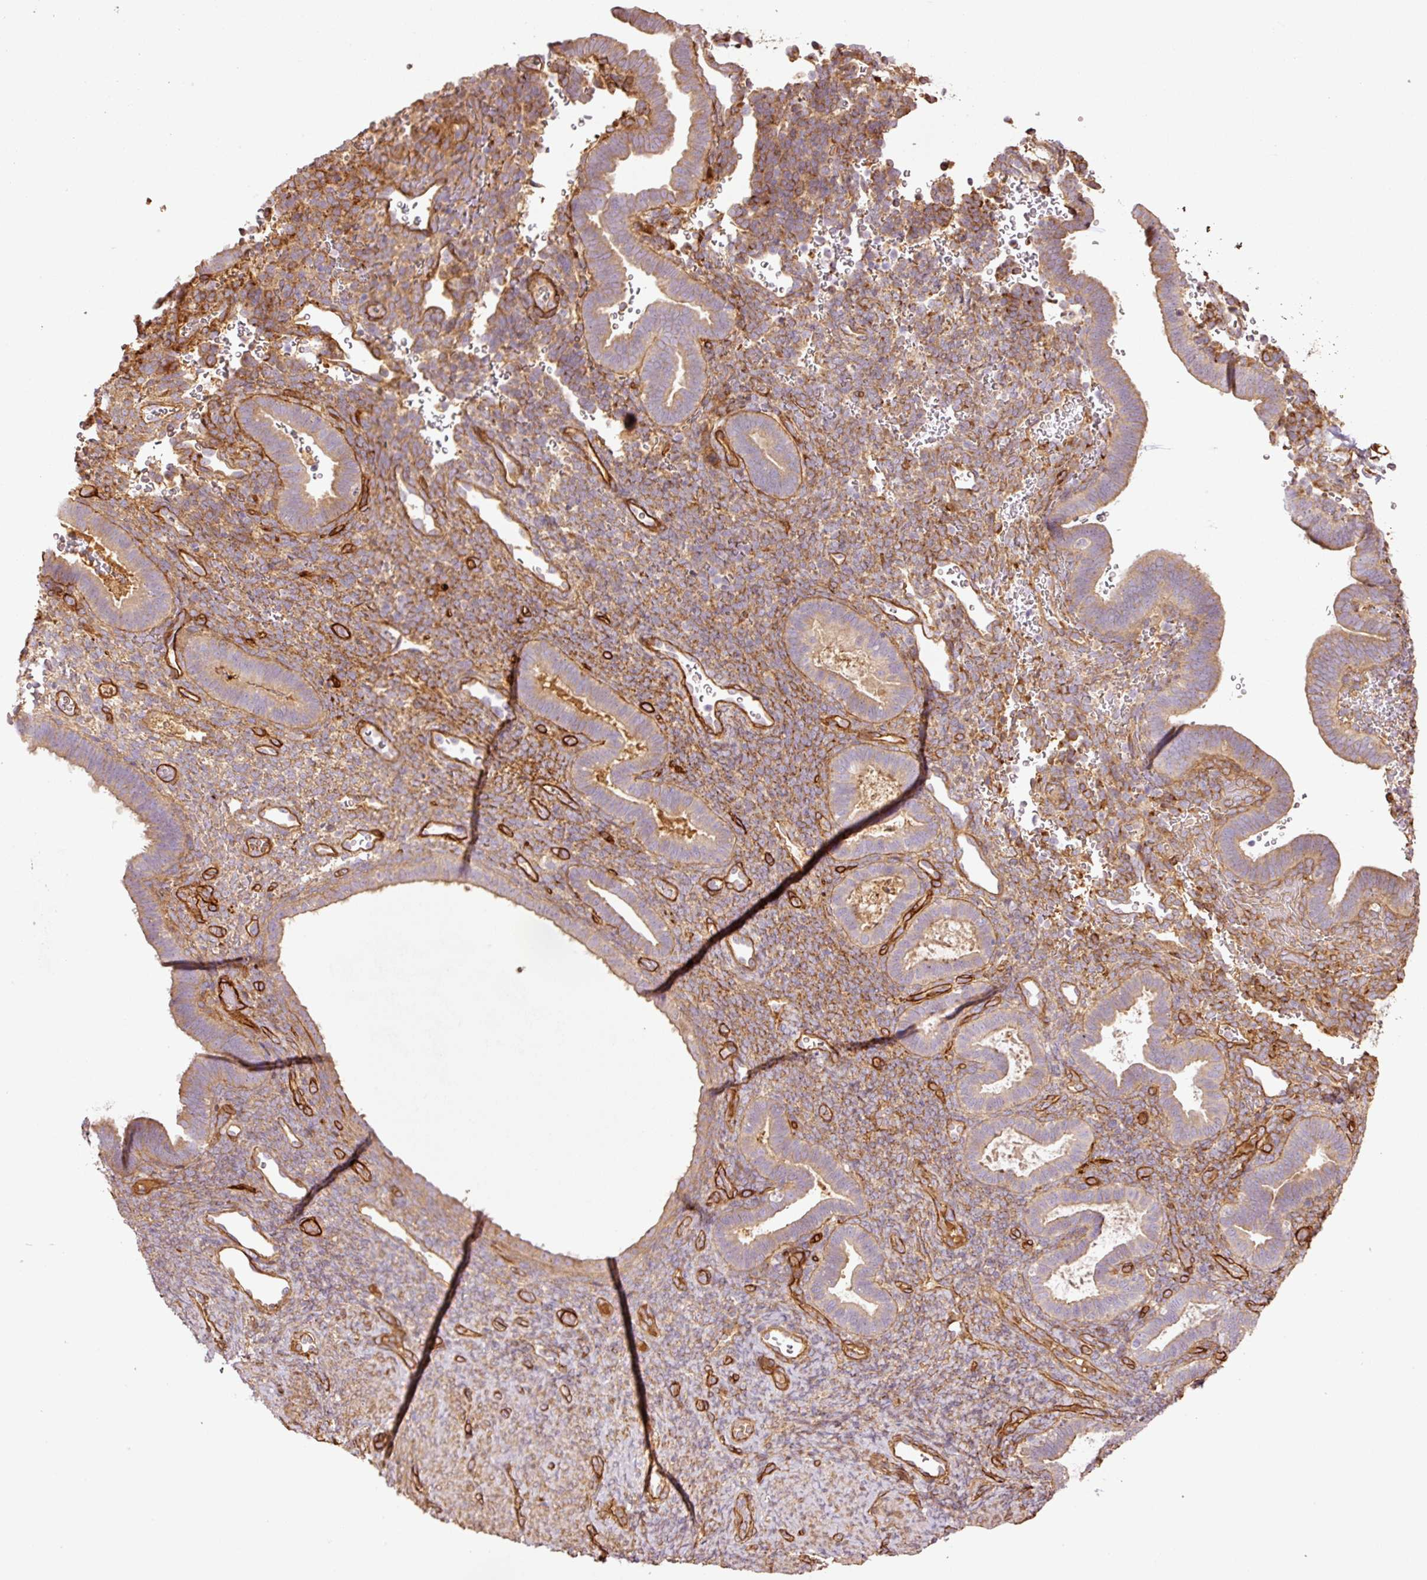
{"staining": {"intensity": "moderate", "quantity": ">75%", "location": "cytoplasmic/membranous"}, "tissue": "endometrium", "cell_type": "Cells in endometrial stroma", "image_type": "normal", "snomed": [{"axis": "morphology", "description": "Normal tissue, NOS"}, {"axis": "topography", "description": "Endometrium"}], "caption": "A histopathology image of human endometrium stained for a protein demonstrates moderate cytoplasmic/membranous brown staining in cells in endometrial stroma. (IHC, brightfield microscopy, high magnification).", "gene": "NID2", "patient": {"sex": "female", "age": 34}}